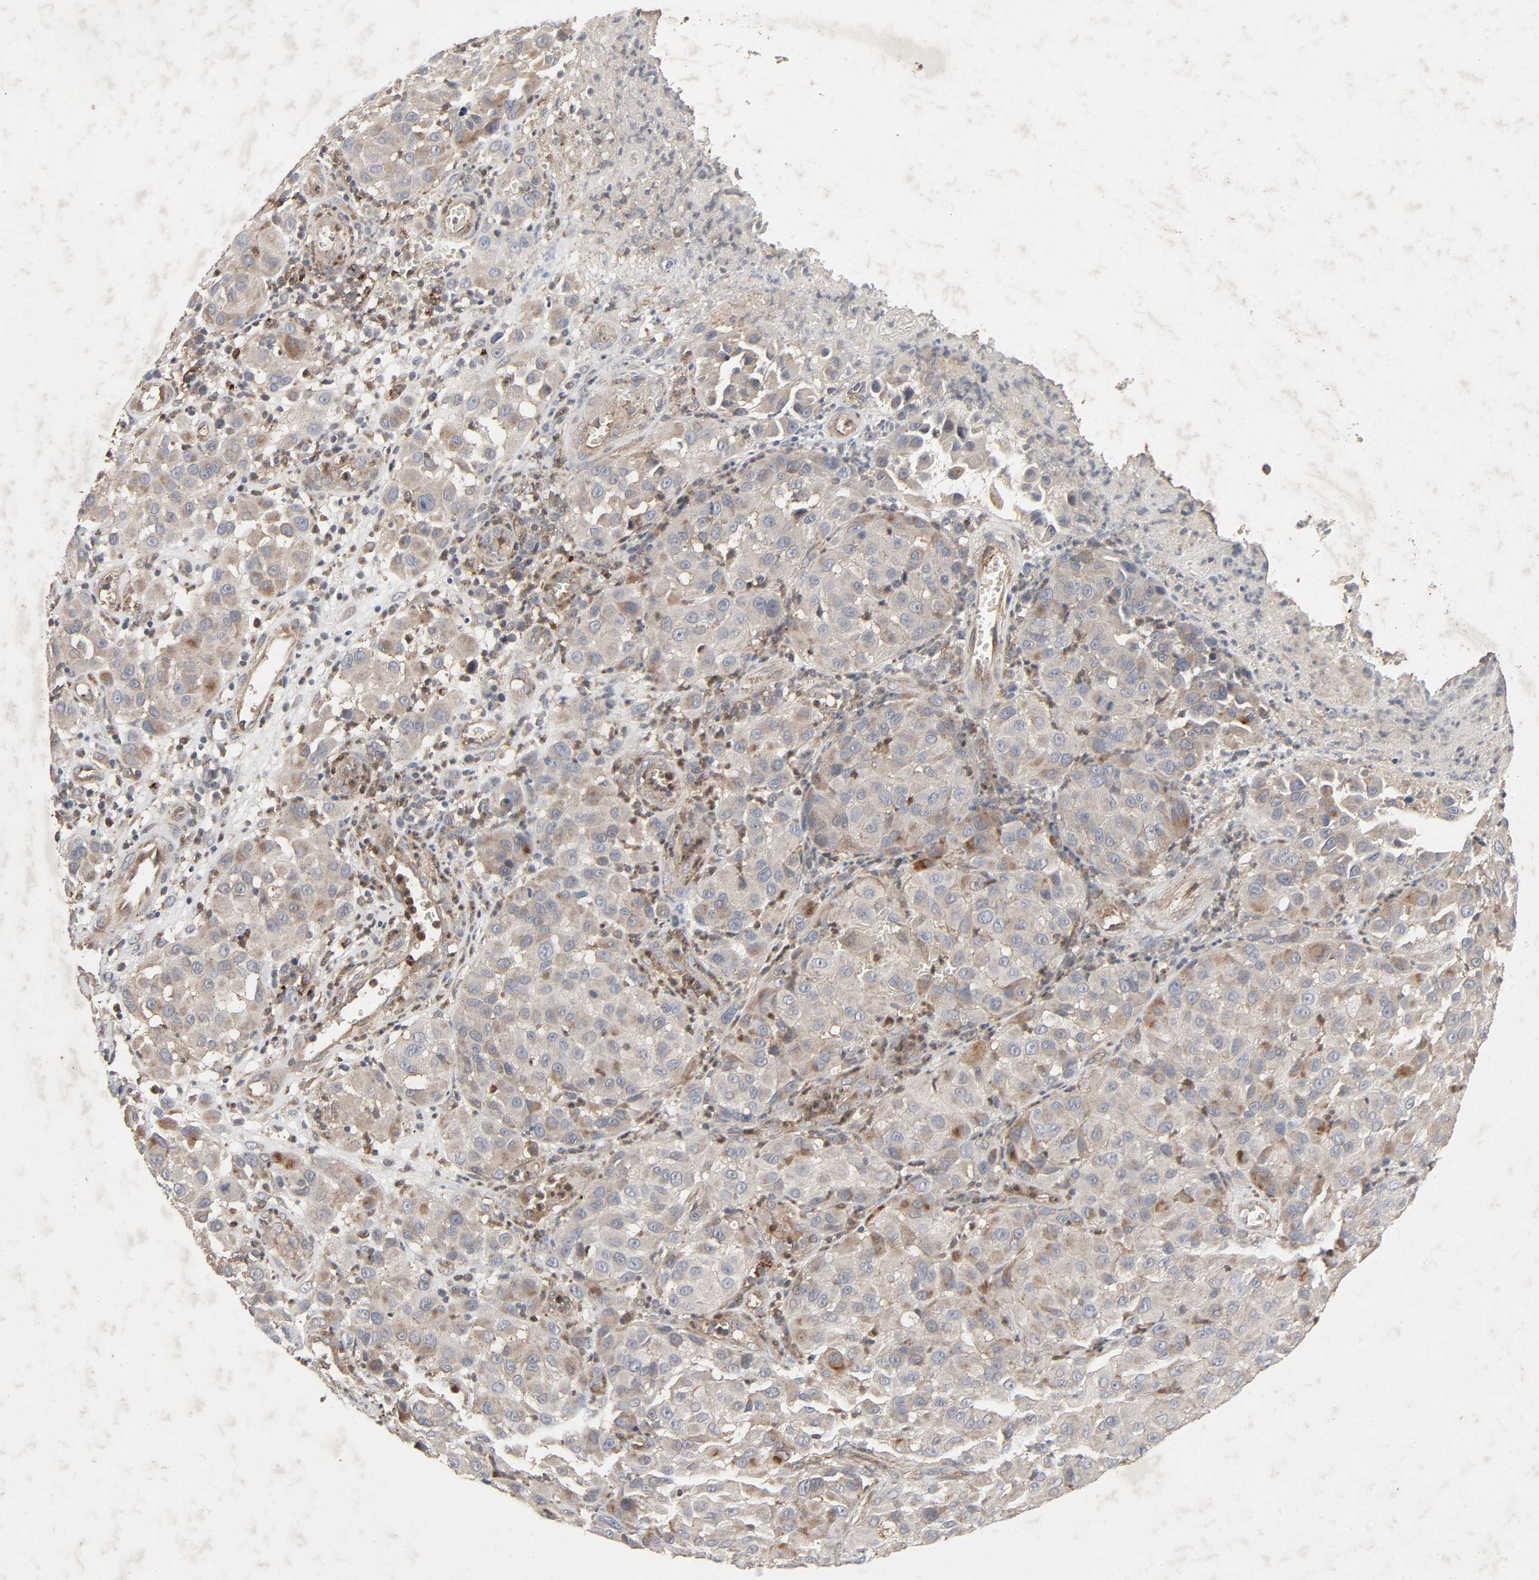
{"staining": {"intensity": "weak", "quantity": ">75%", "location": "cytoplasmic/membranous"}, "tissue": "melanoma", "cell_type": "Tumor cells", "image_type": "cancer", "snomed": [{"axis": "morphology", "description": "Malignant melanoma, NOS"}, {"axis": "topography", "description": "Skin"}], "caption": "Human melanoma stained with a protein marker displays weak staining in tumor cells.", "gene": "ADCY4", "patient": {"sex": "female", "age": 21}}